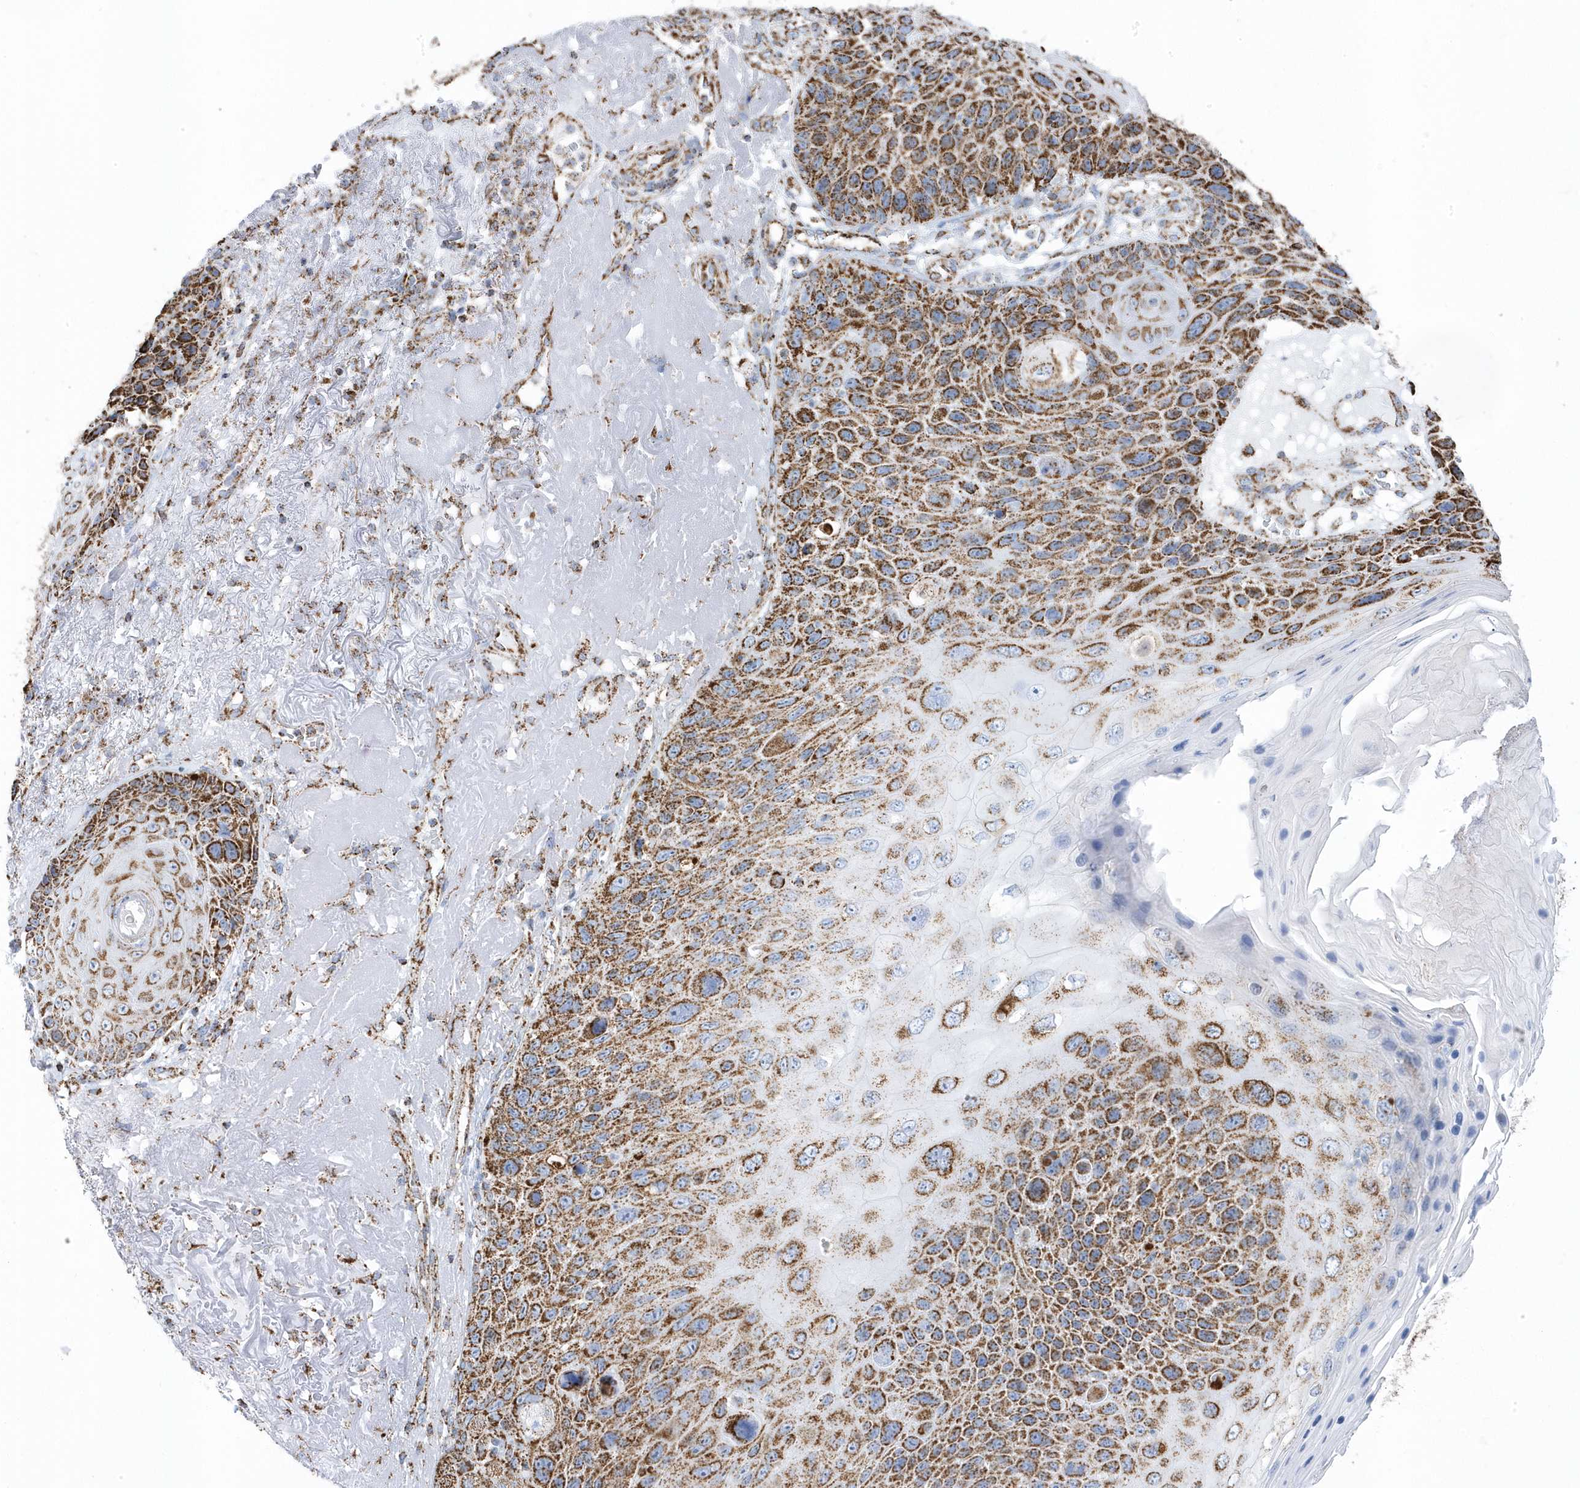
{"staining": {"intensity": "moderate", "quantity": ">75%", "location": "cytoplasmic/membranous"}, "tissue": "skin cancer", "cell_type": "Tumor cells", "image_type": "cancer", "snomed": [{"axis": "morphology", "description": "Squamous cell carcinoma, NOS"}, {"axis": "topography", "description": "Skin"}], "caption": "Immunohistochemical staining of skin cancer reveals medium levels of moderate cytoplasmic/membranous positivity in approximately >75% of tumor cells. (brown staining indicates protein expression, while blue staining denotes nuclei).", "gene": "GTPBP8", "patient": {"sex": "female", "age": 88}}